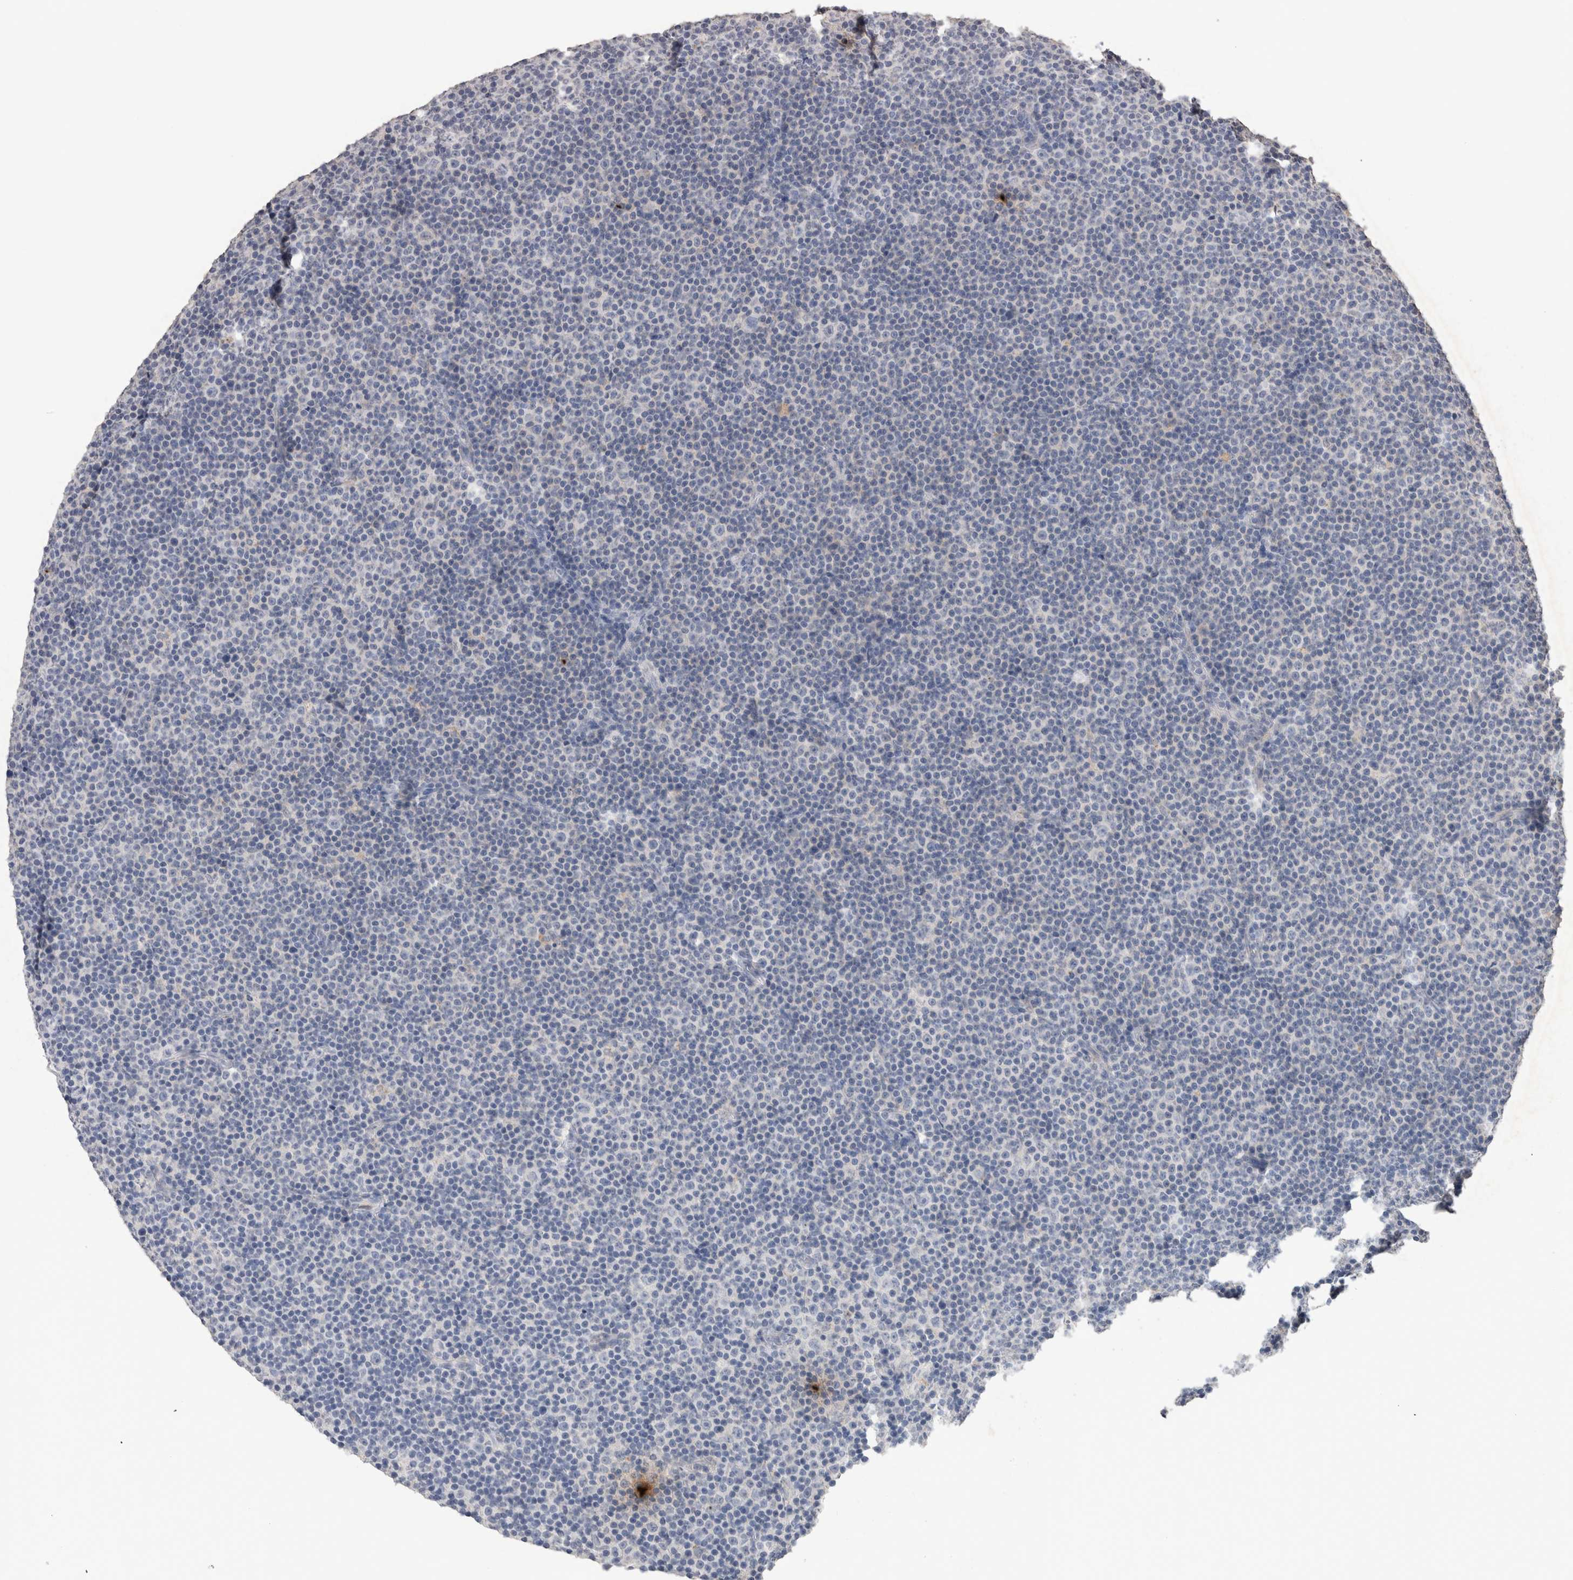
{"staining": {"intensity": "negative", "quantity": "none", "location": "none"}, "tissue": "lymphoma", "cell_type": "Tumor cells", "image_type": "cancer", "snomed": [{"axis": "morphology", "description": "Malignant lymphoma, non-Hodgkin's type, Low grade"}, {"axis": "topography", "description": "Lymph node"}], "caption": "Image shows no significant protein expression in tumor cells of lymphoma.", "gene": "CDH6", "patient": {"sex": "female", "age": 67}}